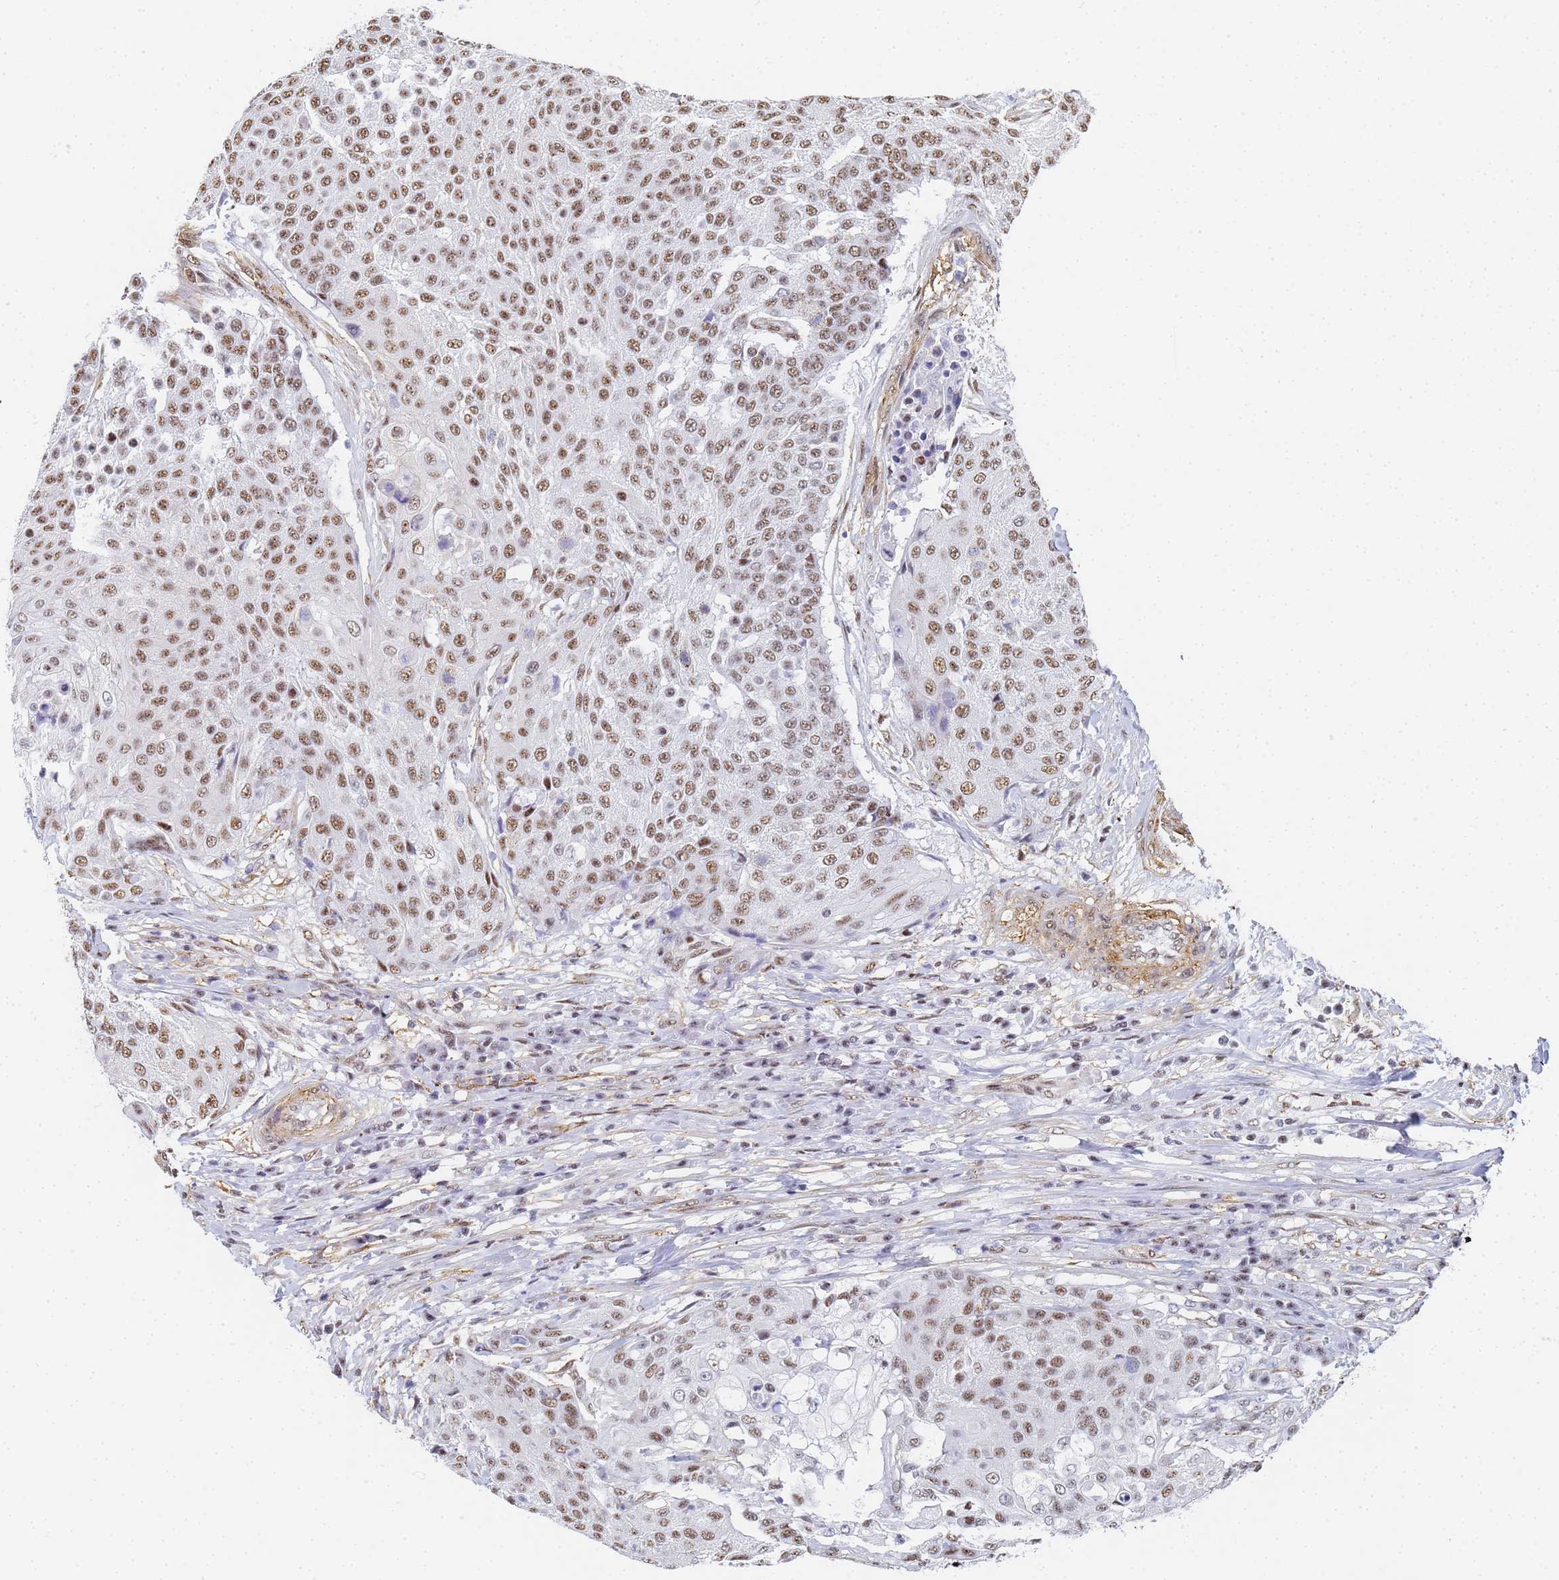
{"staining": {"intensity": "moderate", "quantity": ">75%", "location": "nuclear"}, "tissue": "urothelial cancer", "cell_type": "Tumor cells", "image_type": "cancer", "snomed": [{"axis": "morphology", "description": "Urothelial carcinoma, High grade"}, {"axis": "topography", "description": "Urinary bladder"}], "caption": "A medium amount of moderate nuclear expression is seen in about >75% of tumor cells in urothelial carcinoma (high-grade) tissue. (Brightfield microscopy of DAB IHC at high magnification).", "gene": "PRRT4", "patient": {"sex": "female", "age": 63}}